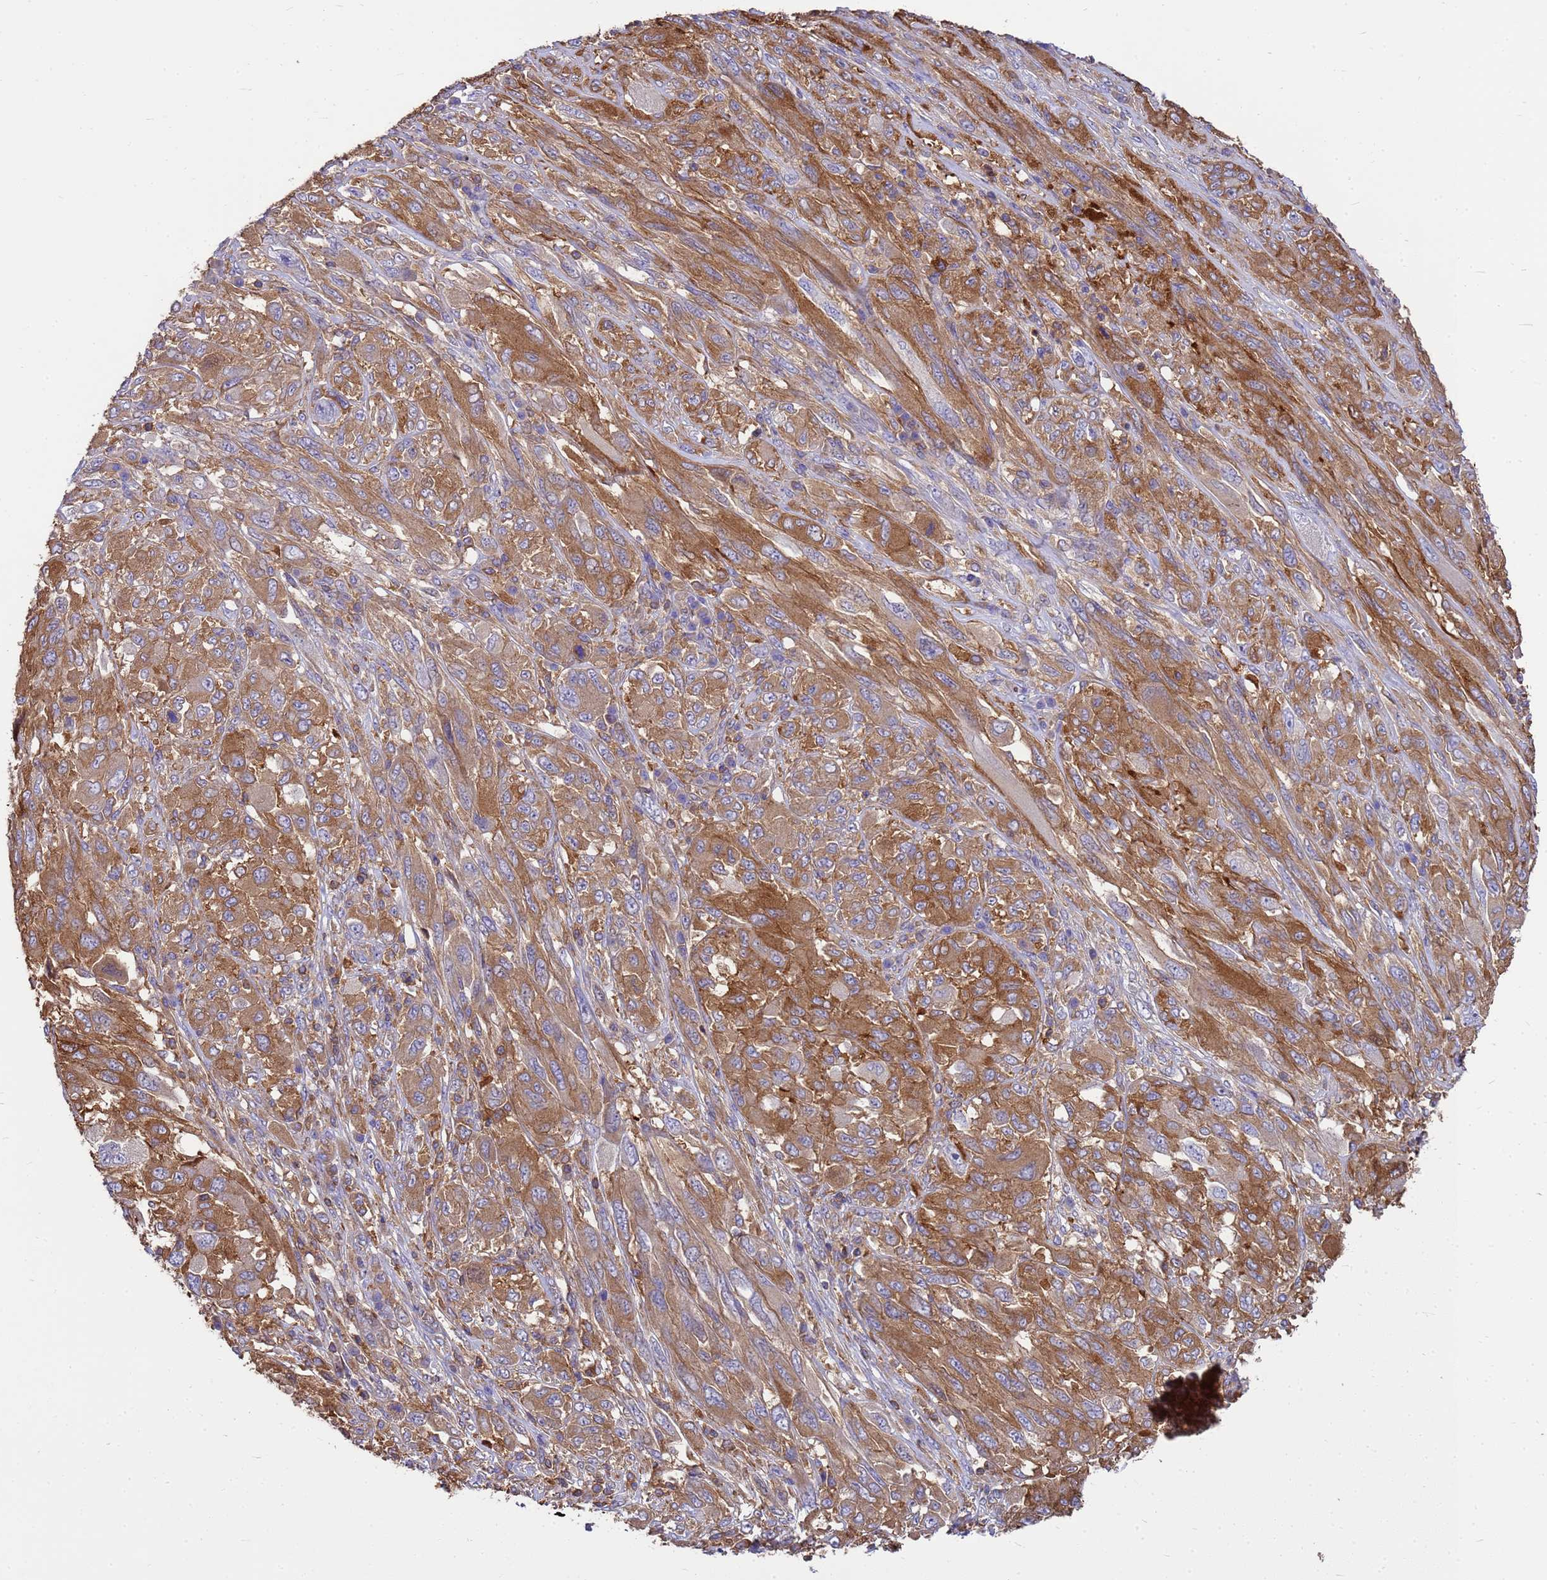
{"staining": {"intensity": "moderate", "quantity": ">75%", "location": "cytoplasmic/membranous"}, "tissue": "melanoma", "cell_type": "Tumor cells", "image_type": "cancer", "snomed": [{"axis": "morphology", "description": "Malignant melanoma, NOS"}, {"axis": "topography", "description": "Skin"}], "caption": "Protein expression analysis of human malignant melanoma reveals moderate cytoplasmic/membranous staining in about >75% of tumor cells.", "gene": "ZNF235", "patient": {"sex": "female", "age": 91}}